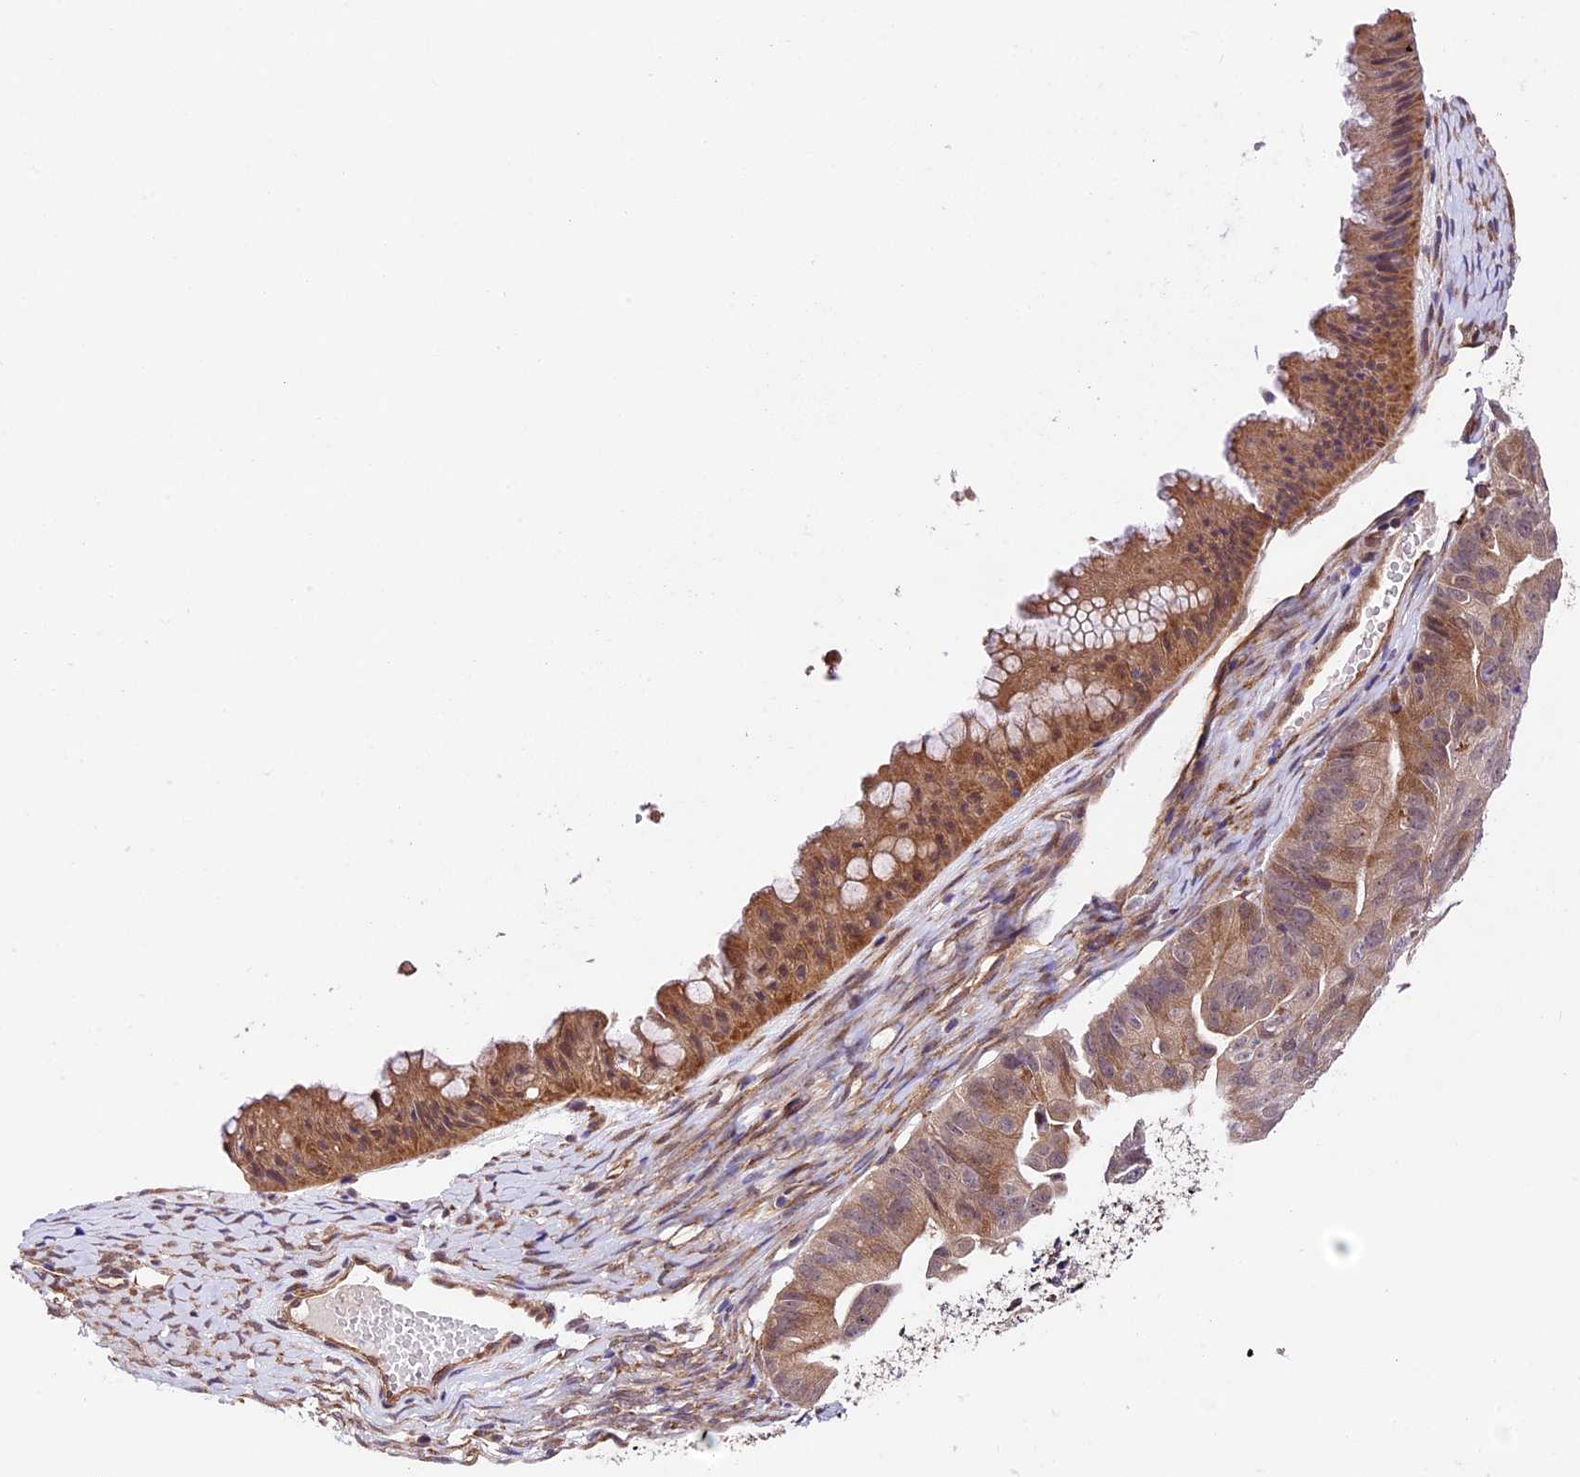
{"staining": {"intensity": "moderate", "quantity": "<25%", "location": "cytoplasmic/membranous"}, "tissue": "ovarian cancer", "cell_type": "Tumor cells", "image_type": "cancer", "snomed": [{"axis": "morphology", "description": "Cystadenocarcinoma, mucinous, NOS"}, {"axis": "topography", "description": "Ovary"}], "caption": "The immunohistochemical stain shows moderate cytoplasmic/membranous expression in tumor cells of mucinous cystadenocarcinoma (ovarian) tissue. The staining is performed using DAB (3,3'-diaminobenzidine) brown chromogen to label protein expression. The nuclei are counter-stained blue using hematoxylin.", "gene": "LSM7", "patient": {"sex": "female", "age": 61}}